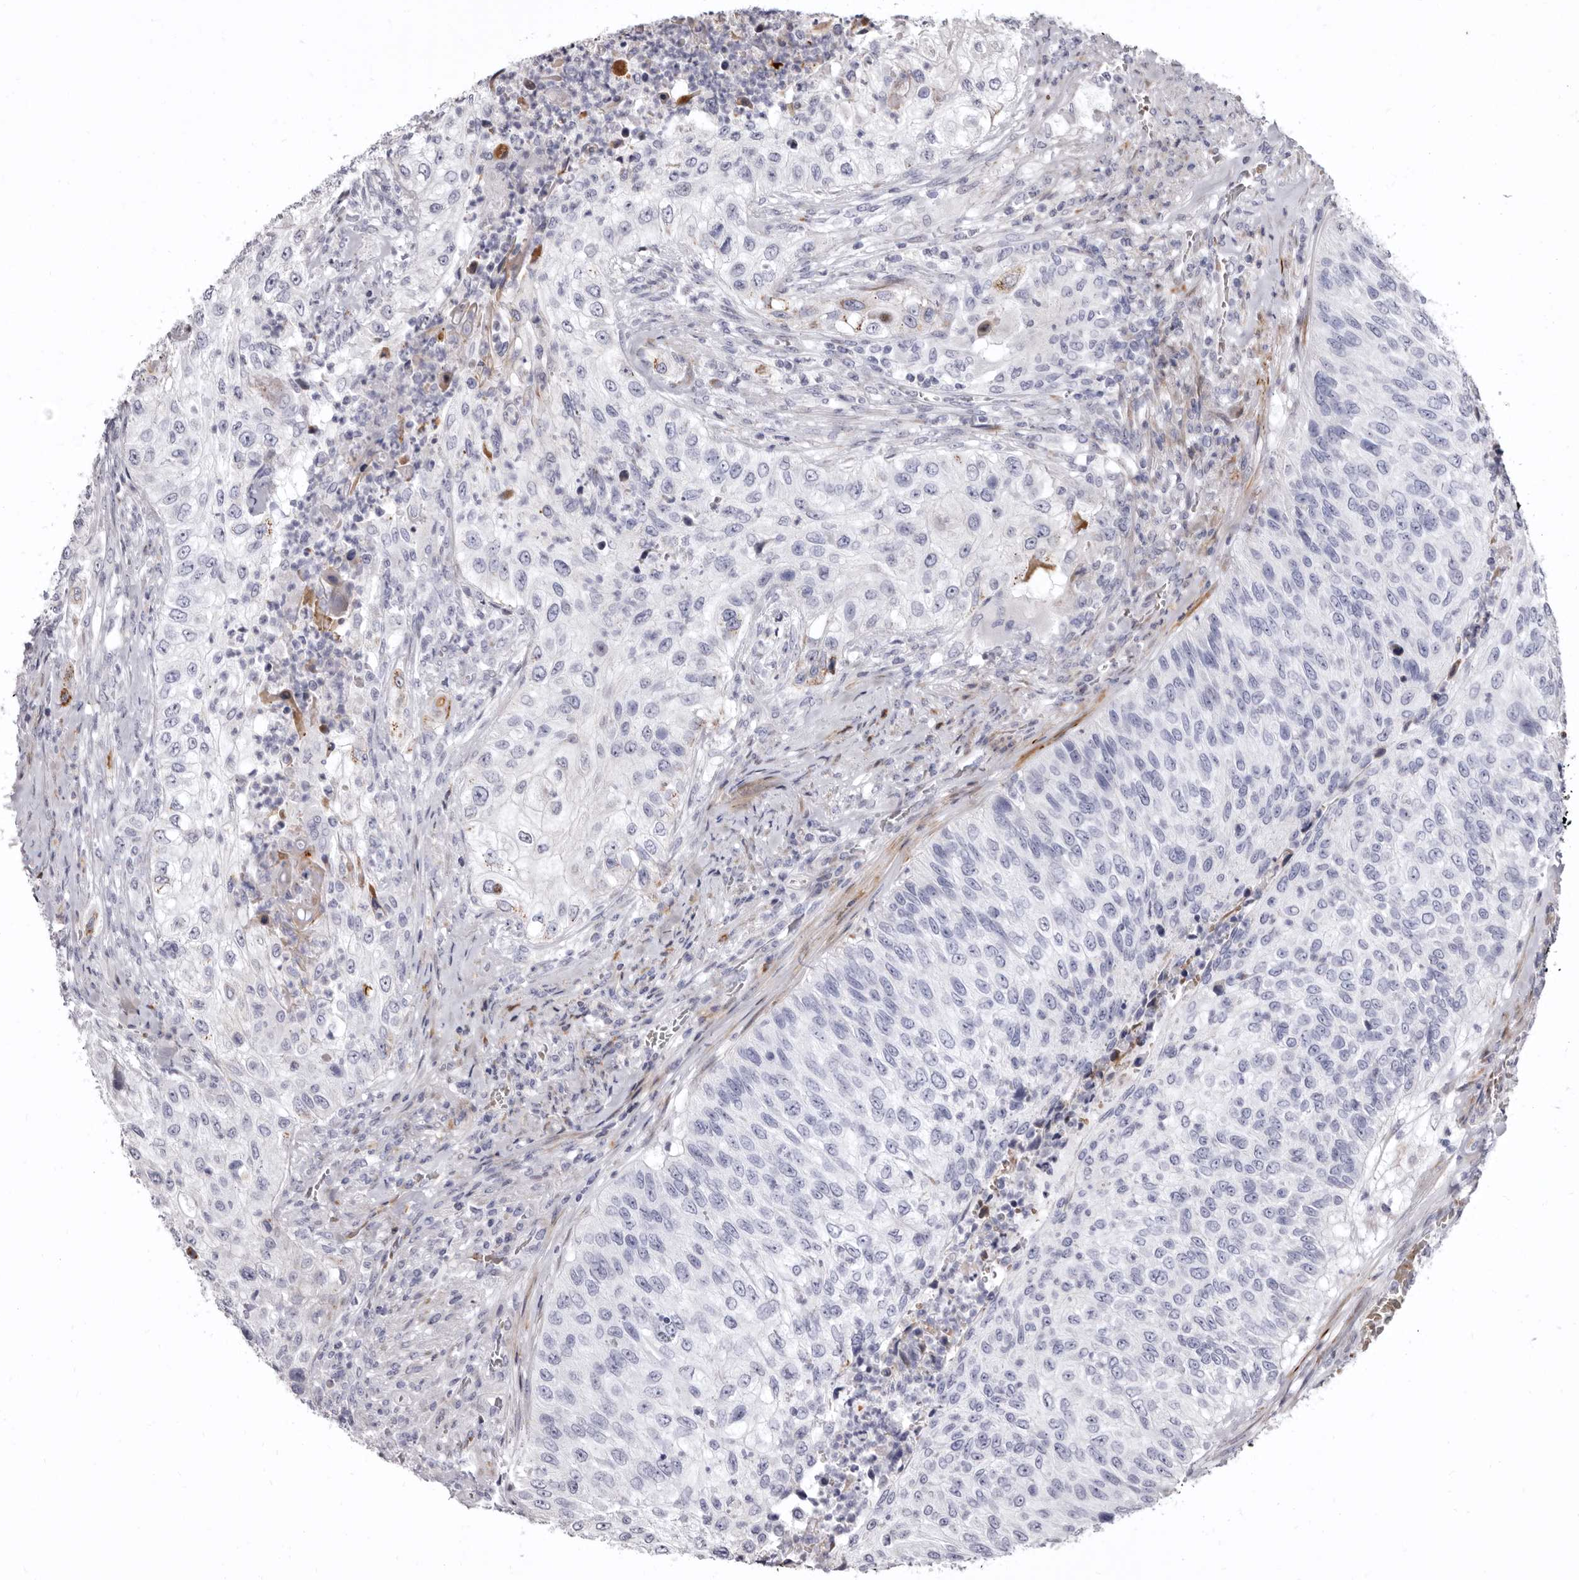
{"staining": {"intensity": "negative", "quantity": "none", "location": "none"}, "tissue": "urothelial cancer", "cell_type": "Tumor cells", "image_type": "cancer", "snomed": [{"axis": "morphology", "description": "Urothelial carcinoma, High grade"}, {"axis": "topography", "description": "Urinary bladder"}], "caption": "Immunohistochemistry micrograph of neoplastic tissue: human urothelial cancer stained with DAB demonstrates no significant protein positivity in tumor cells.", "gene": "AIDA", "patient": {"sex": "female", "age": 60}}